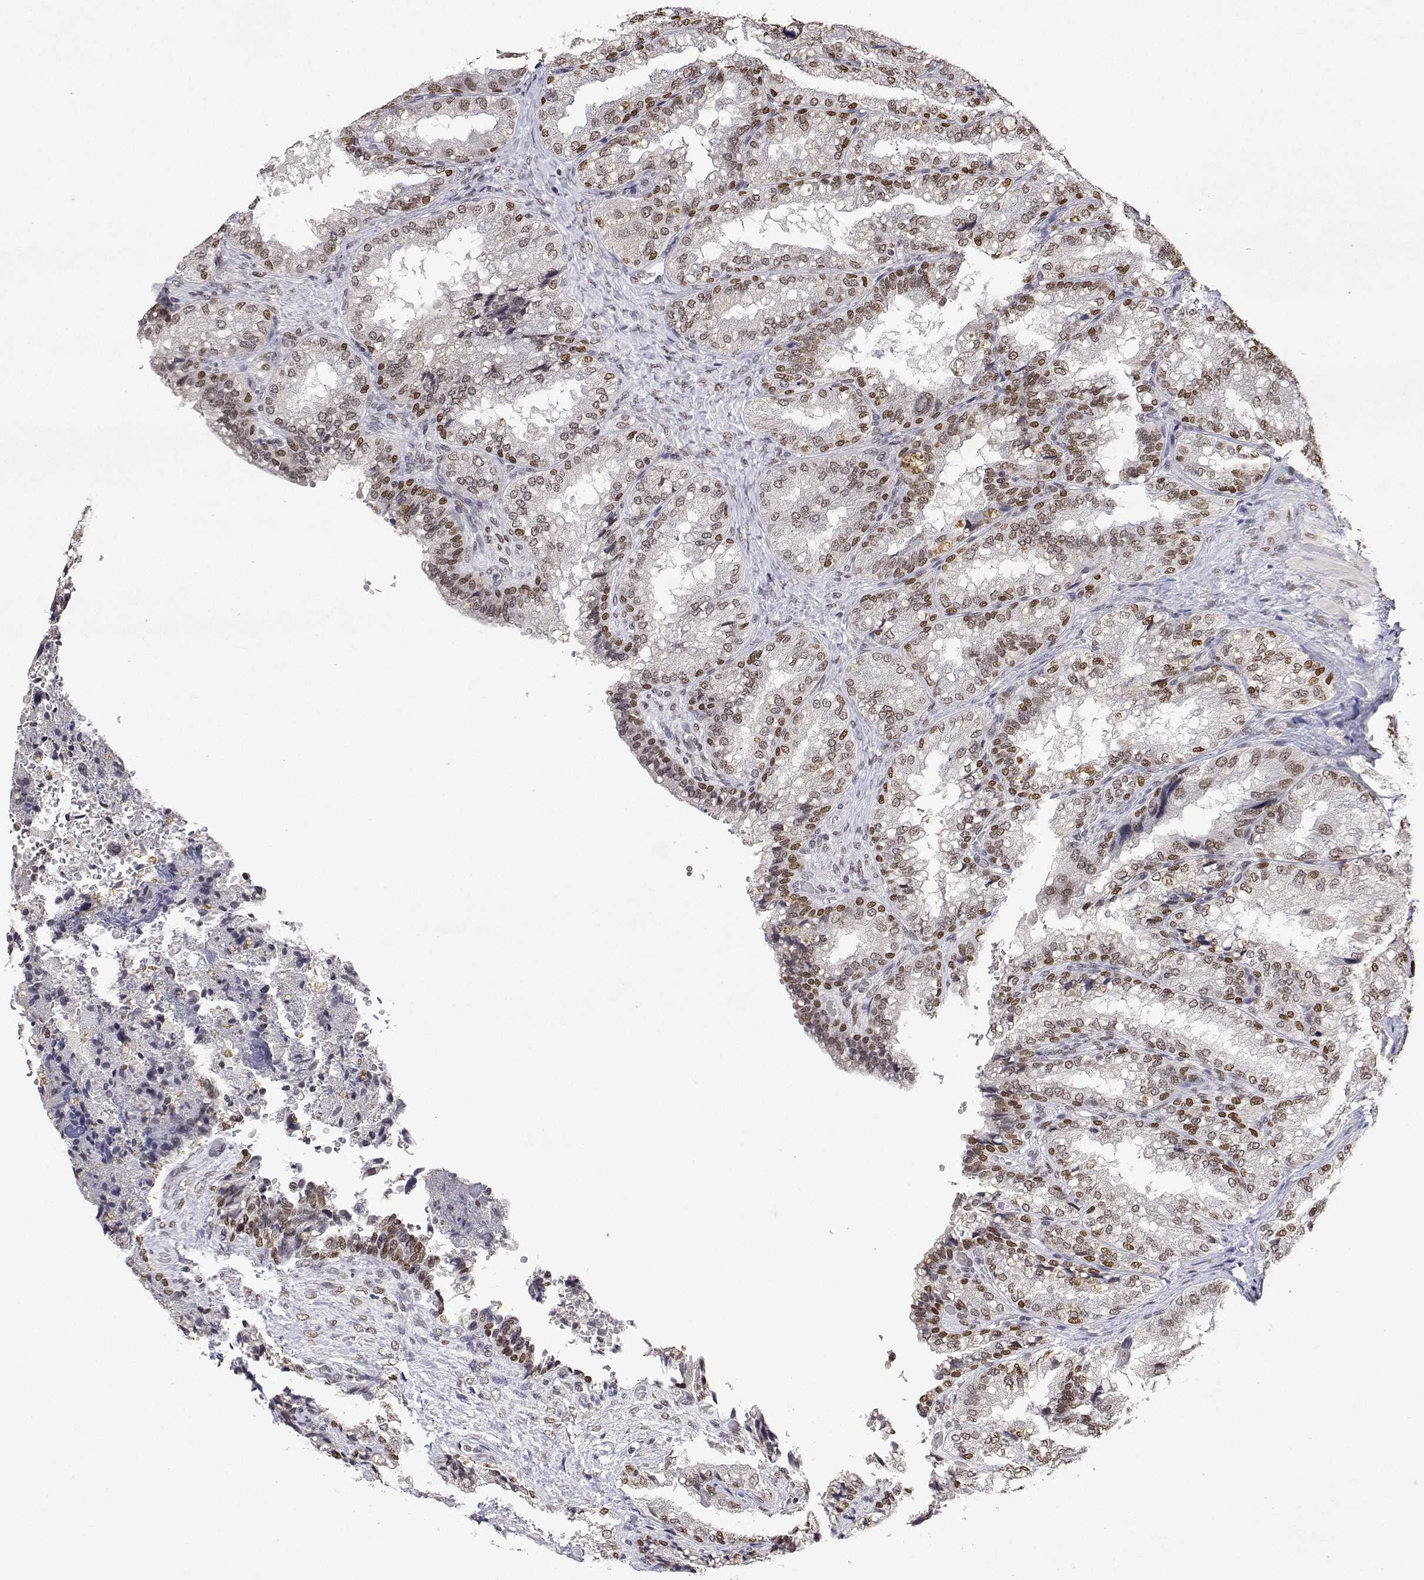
{"staining": {"intensity": "moderate", "quantity": ">75%", "location": "nuclear"}, "tissue": "seminal vesicle", "cell_type": "Glandular cells", "image_type": "normal", "snomed": [{"axis": "morphology", "description": "Normal tissue, NOS"}, {"axis": "topography", "description": "Seminal veicle"}], "caption": "Seminal vesicle stained for a protein exhibits moderate nuclear positivity in glandular cells. (Stains: DAB in brown, nuclei in blue, Microscopy: brightfield microscopy at high magnification).", "gene": "XPC", "patient": {"sex": "male", "age": 57}}